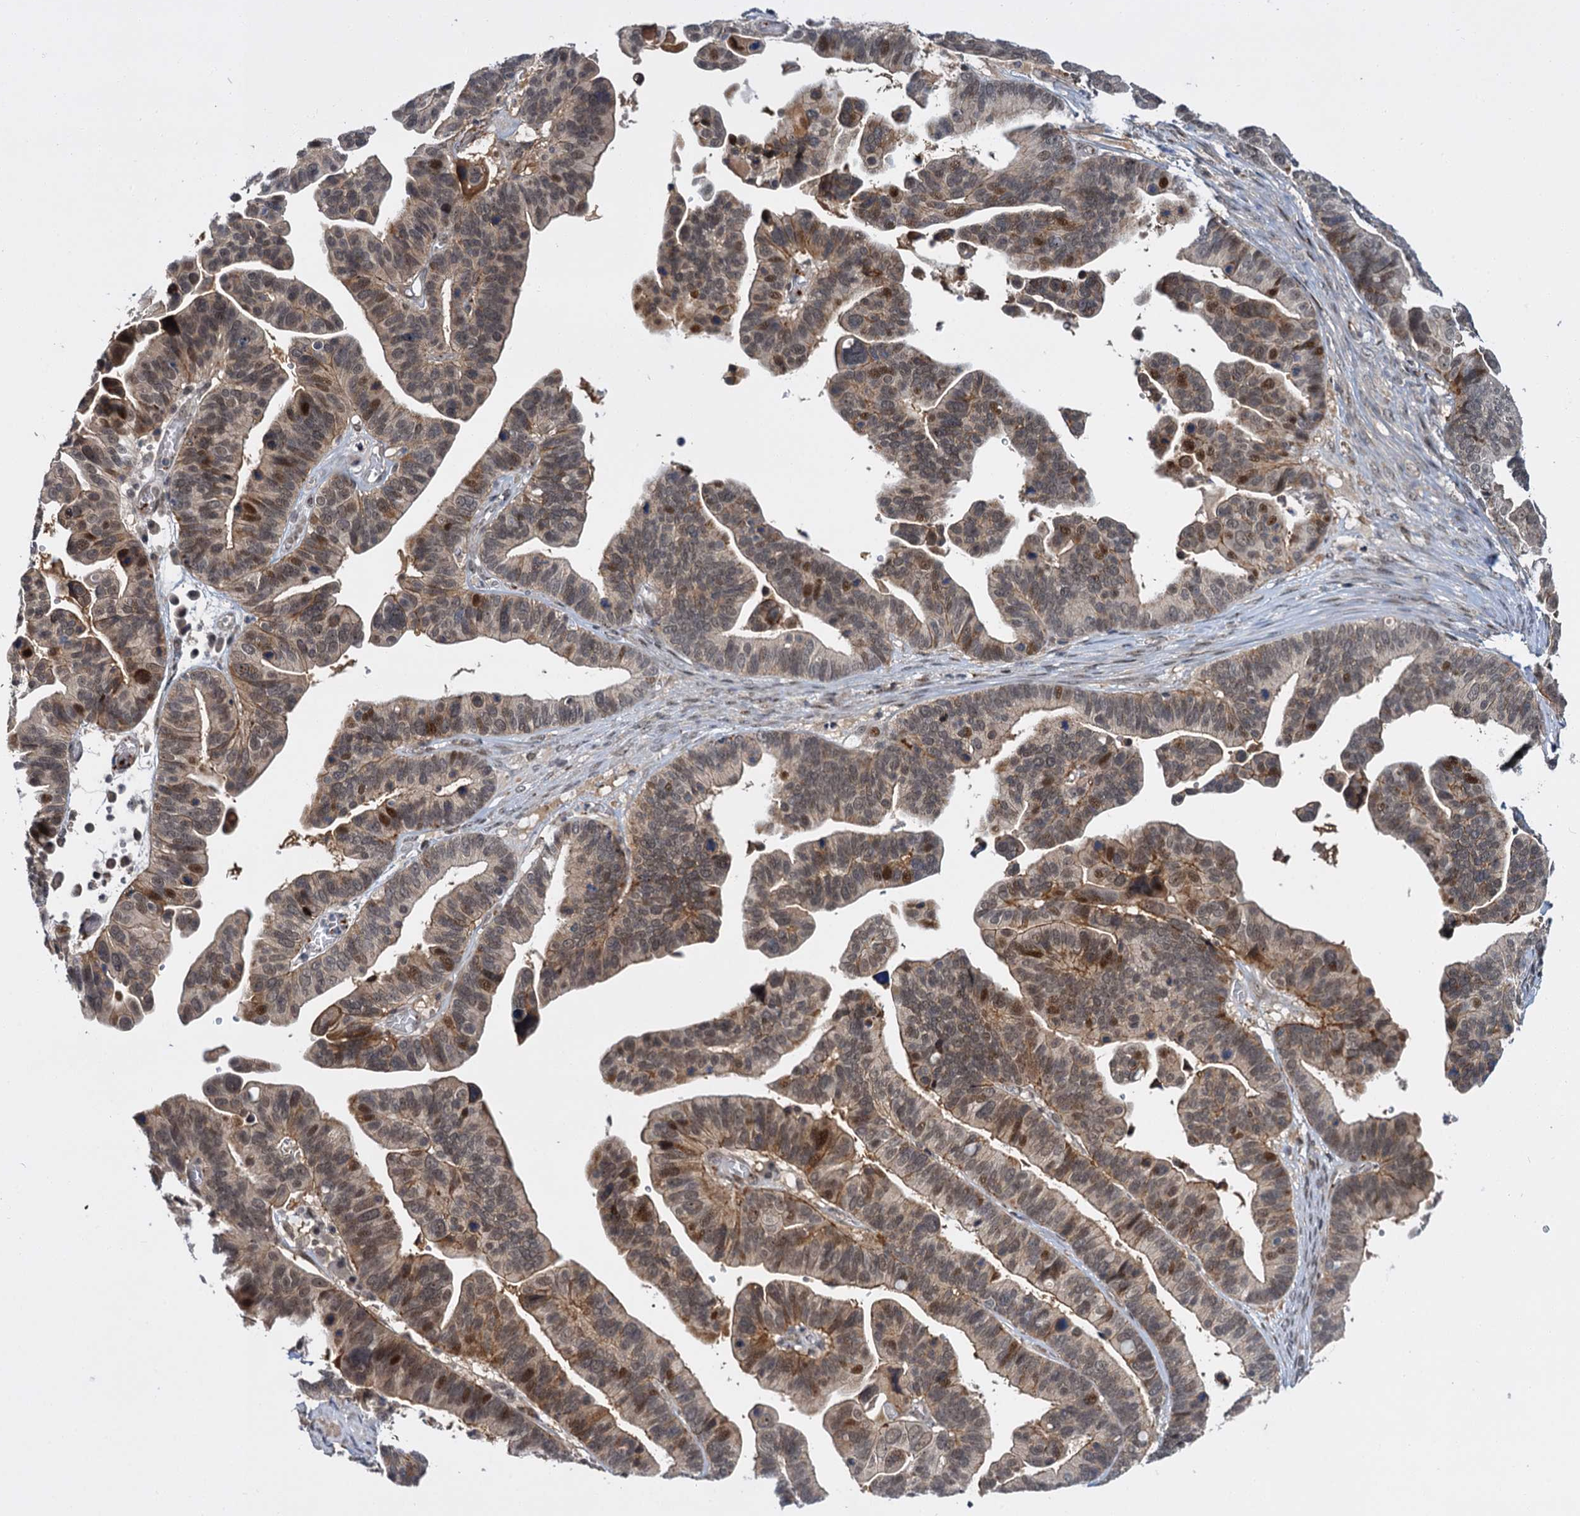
{"staining": {"intensity": "moderate", "quantity": "25%-75%", "location": "cytoplasmic/membranous,nuclear"}, "tissue": "ovarian cancer", "cell_type": "Tumor cells", "image_type": "cancer", "snomed": [{"axis": "morphology", "description": "Cystadenocarcinoma, serous, NOS"}, {"axis": "topography", "description": "Ovary"}], "caption": "Ovarian cancer stained for a protein displays moderate cytoplasmic/membranous and nuclear positivity in tumor cells.", "gene": "MBD6", "patient": {"sex": "female", "age": 56}}